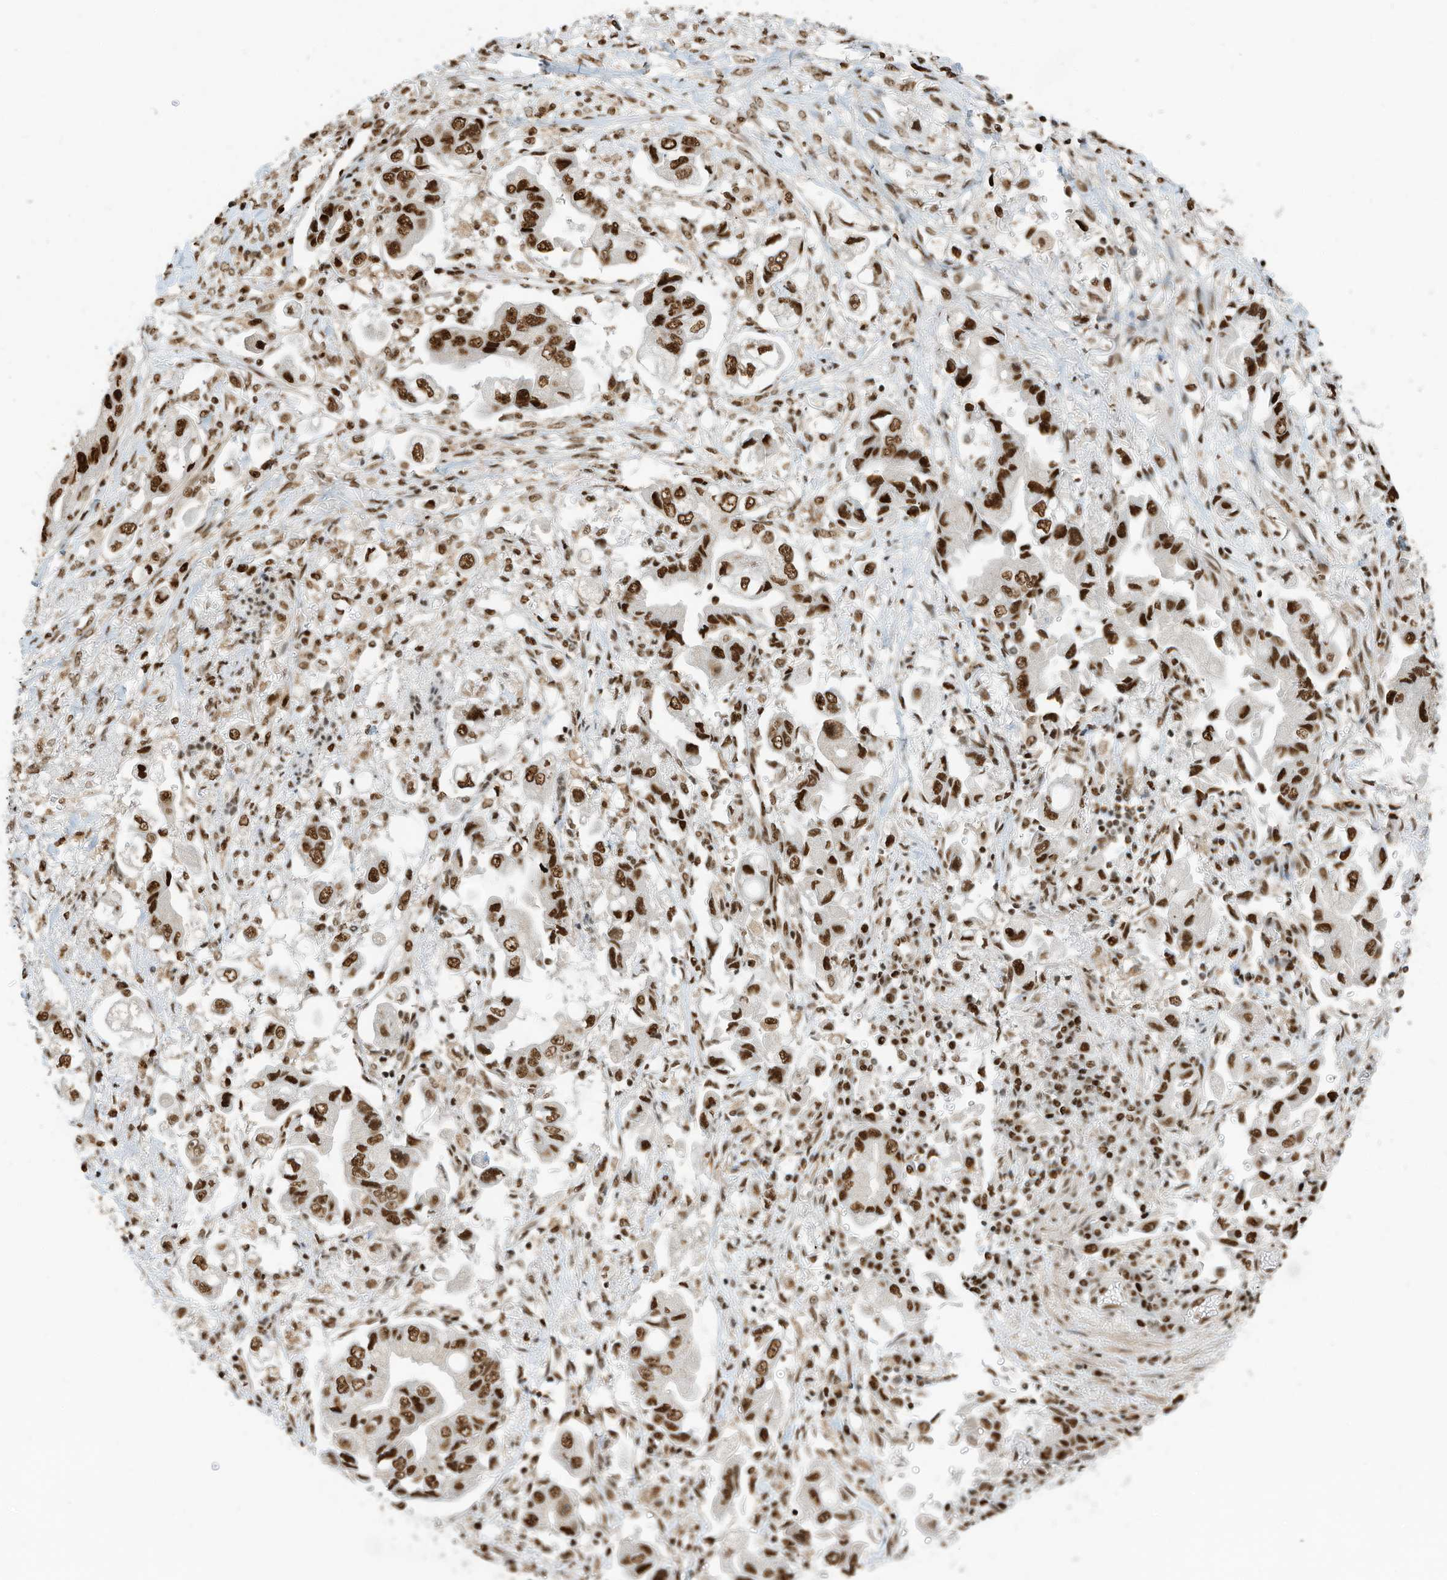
{"staining": {"intensity": "strong", "quantity": ">75%", "location": "nuclear"}, "tissue": "stomach cancer", "cell_type": "Tumor cells", "image_type": "cancer", "snomed": [{"axis": "morphology", "description": "Adenocarcinoma, NOS"}, {"axis": "topography", "description": "Stomach"}], "caption": "This image shows IHC staining of stomach cancer (adenocarcinoma), with high strong nuclear expression in approximately >75% of tumor cells.", "gene": "SAMD15", "patient": {"sex": "male", "age": 62}}